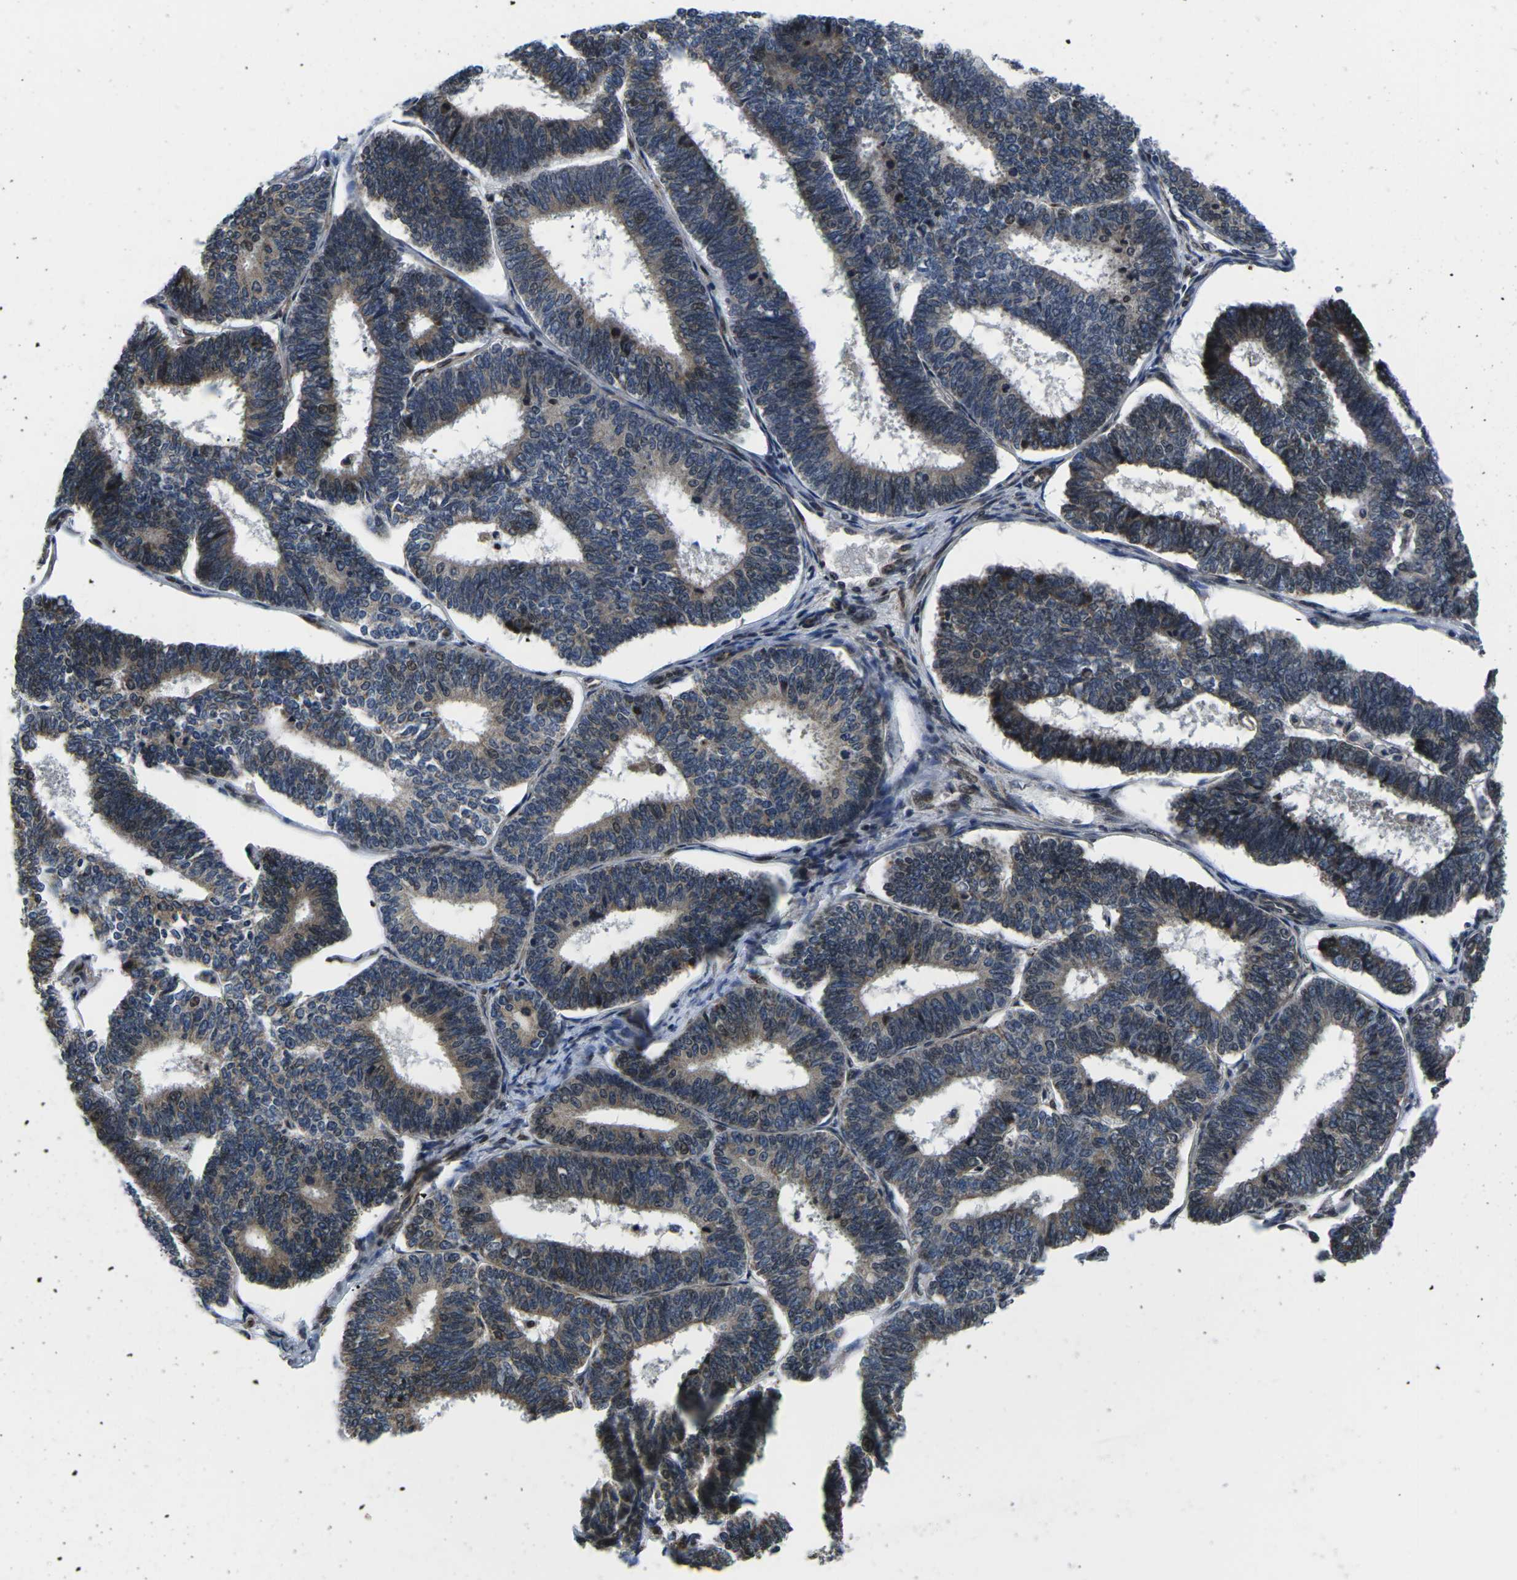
{"staining": {"intensity": "weak", "quantity": "25%-75%", "location": "cytoplasmic/membranous,nuclear"}, "tissue": "endometrial cancer", "cell_type": "Tumor cells", "image_type": "cancer", "snomed": [{"axis": "morphology", "description": "Adenocarcinoma, NOS"}, {"axis": "topography", "description": "Endometrium"}], "caption": "Immunohistochemistry (DAB) staining of human endometrial cancer demonstrates weak cytoplasmic/membranous and nuclear protein expression in about 25%-75% of tumor cells.", "gene": "CCNE1", "patient": {"sex": "female", "age": 70}}